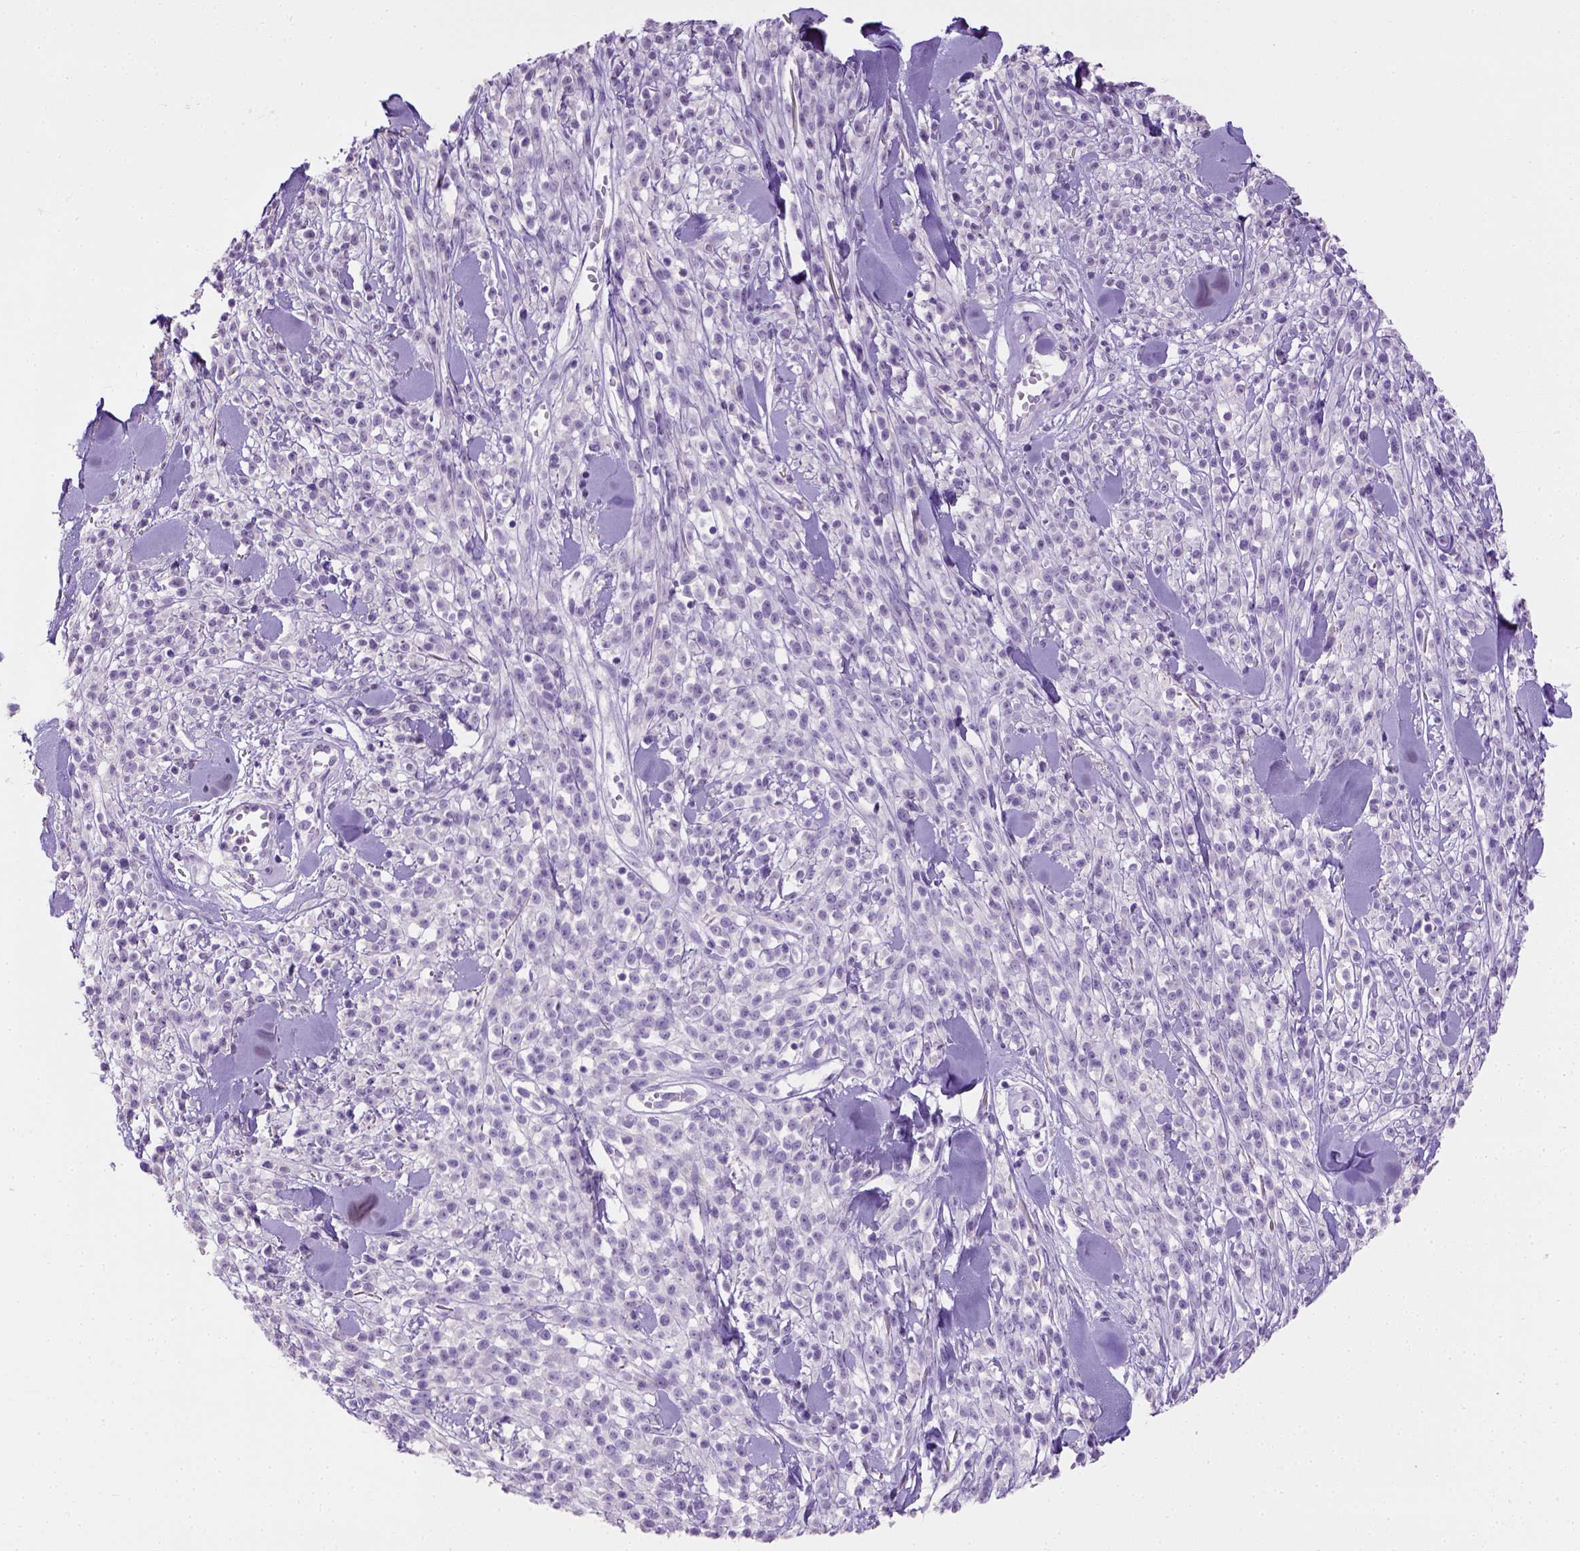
{"staining": {"intensity": "negative", "quantity": "none", "location": "none"}, "tissue": "melanoma", "cell_type": "Tumor cells", "image_type": "cancer", "snomed": [{"axis": "morphology", "description": "Malignant melanoma, NOS"}, {"axis": "topography", "description": "Skin"}, {"axis": "topography", "description": "Skin of trunk"}], "caption": "Tumor cells show no significant protein expression in malignant melanoma. Nuclei are stained in blue.", "gene": "CYP24A1", "patient": {"sex": "male", "age": 74}}